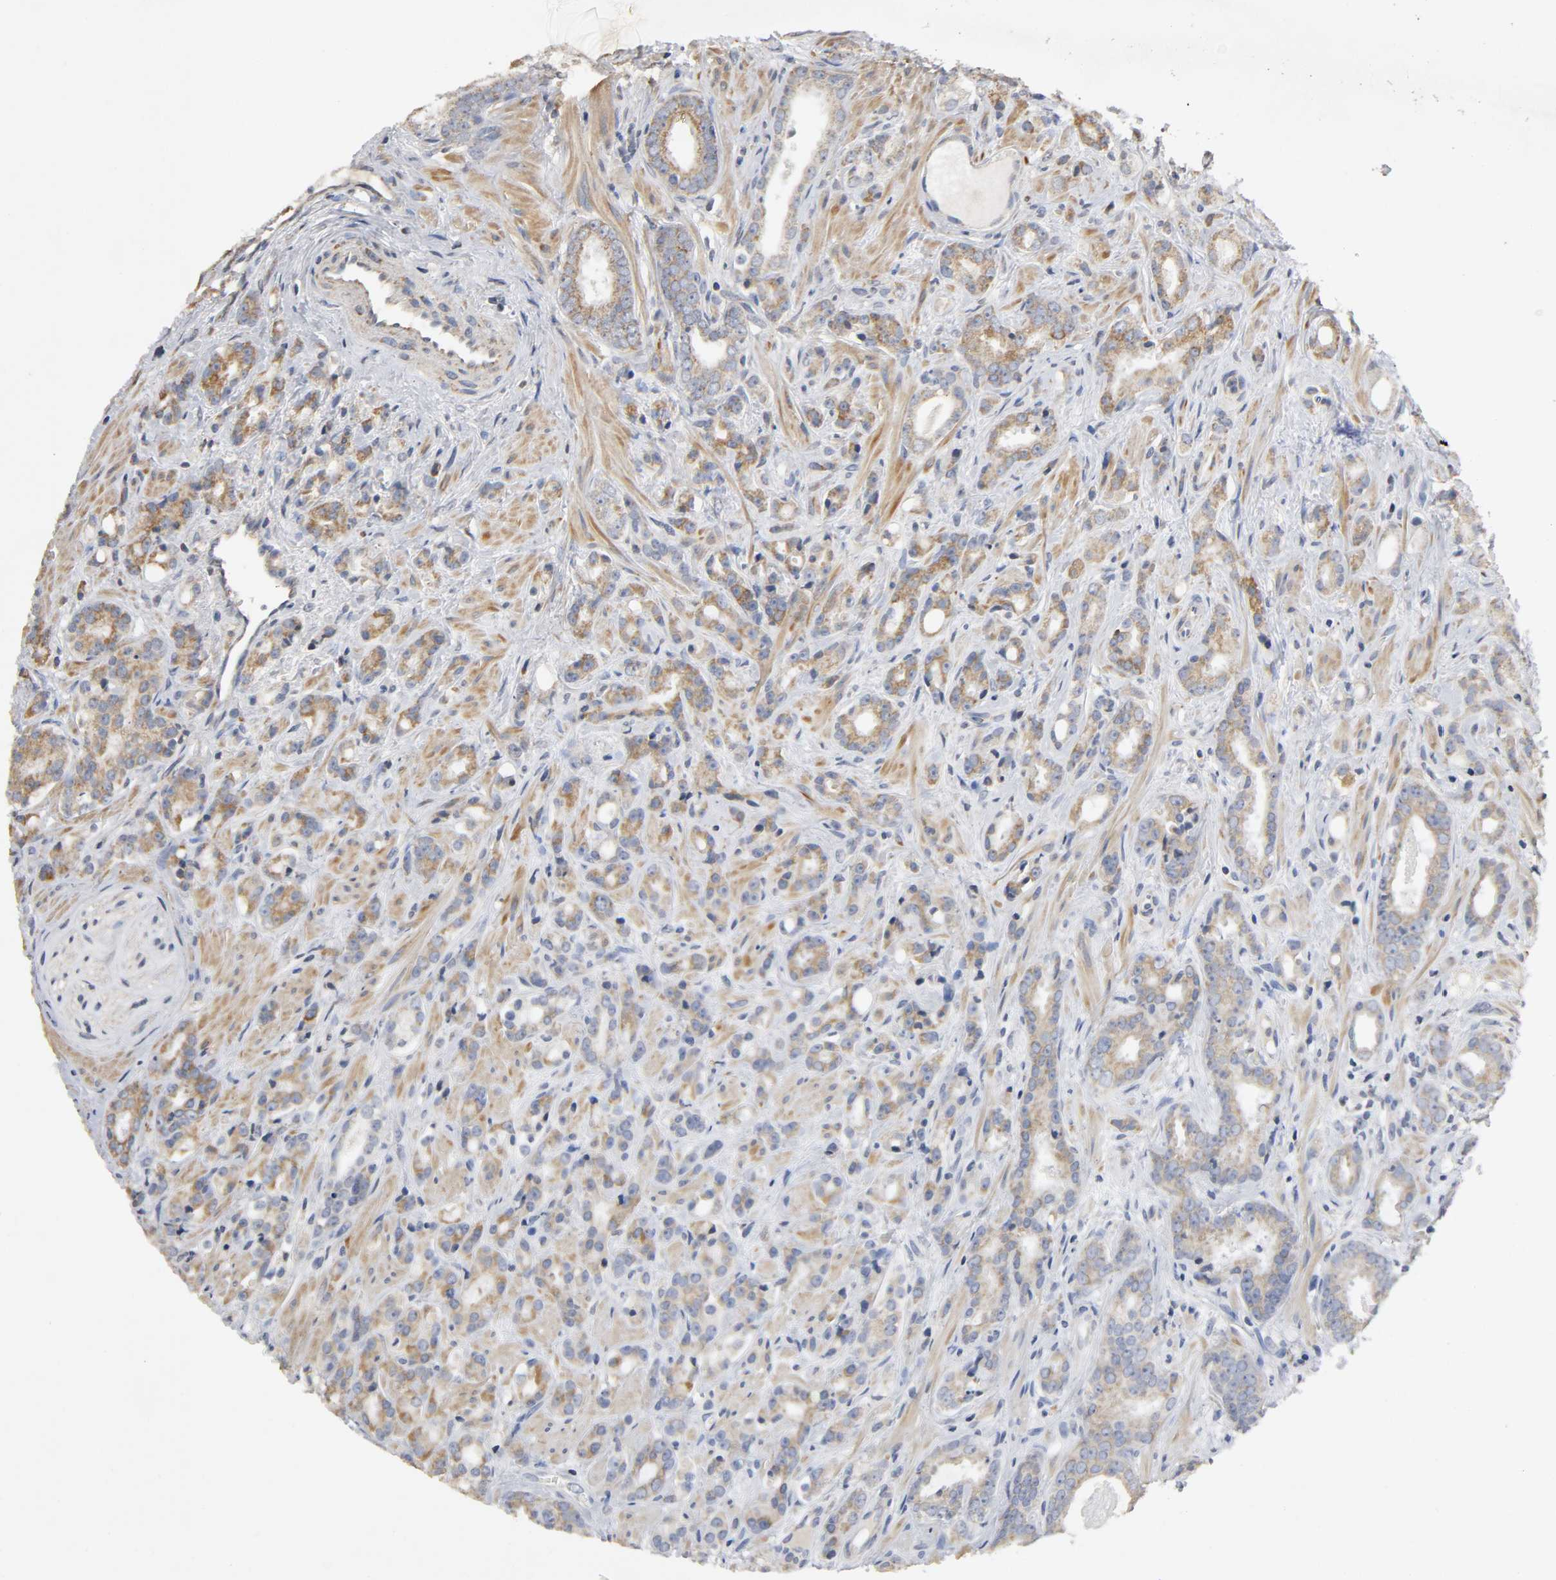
{"staining": {"intensity": "moderate", "quantity": ">75%", "location": "cytoplasmic/membranous"}, "tissue": "prostate cancer", "cell_type": "Tumor cells", "image_type": "cancer", "snomed": [{"axis": "morphology", "description": "Adenocarcinoma, Low grade"}, {"axis": "topography", "description": "Prostate"}], "caption": "A brown stain highlights moderate cytoplasmic/membranous expression of a protein in prostate cancer (adenocarcinoma (low-grade)) tumor cells. (DAB (3,3'-diaminobenzidine) IHC with brightfield microscopy, high magnification).", "gene": "SYT16", "patient": {"sex": "male", "age": 57}}